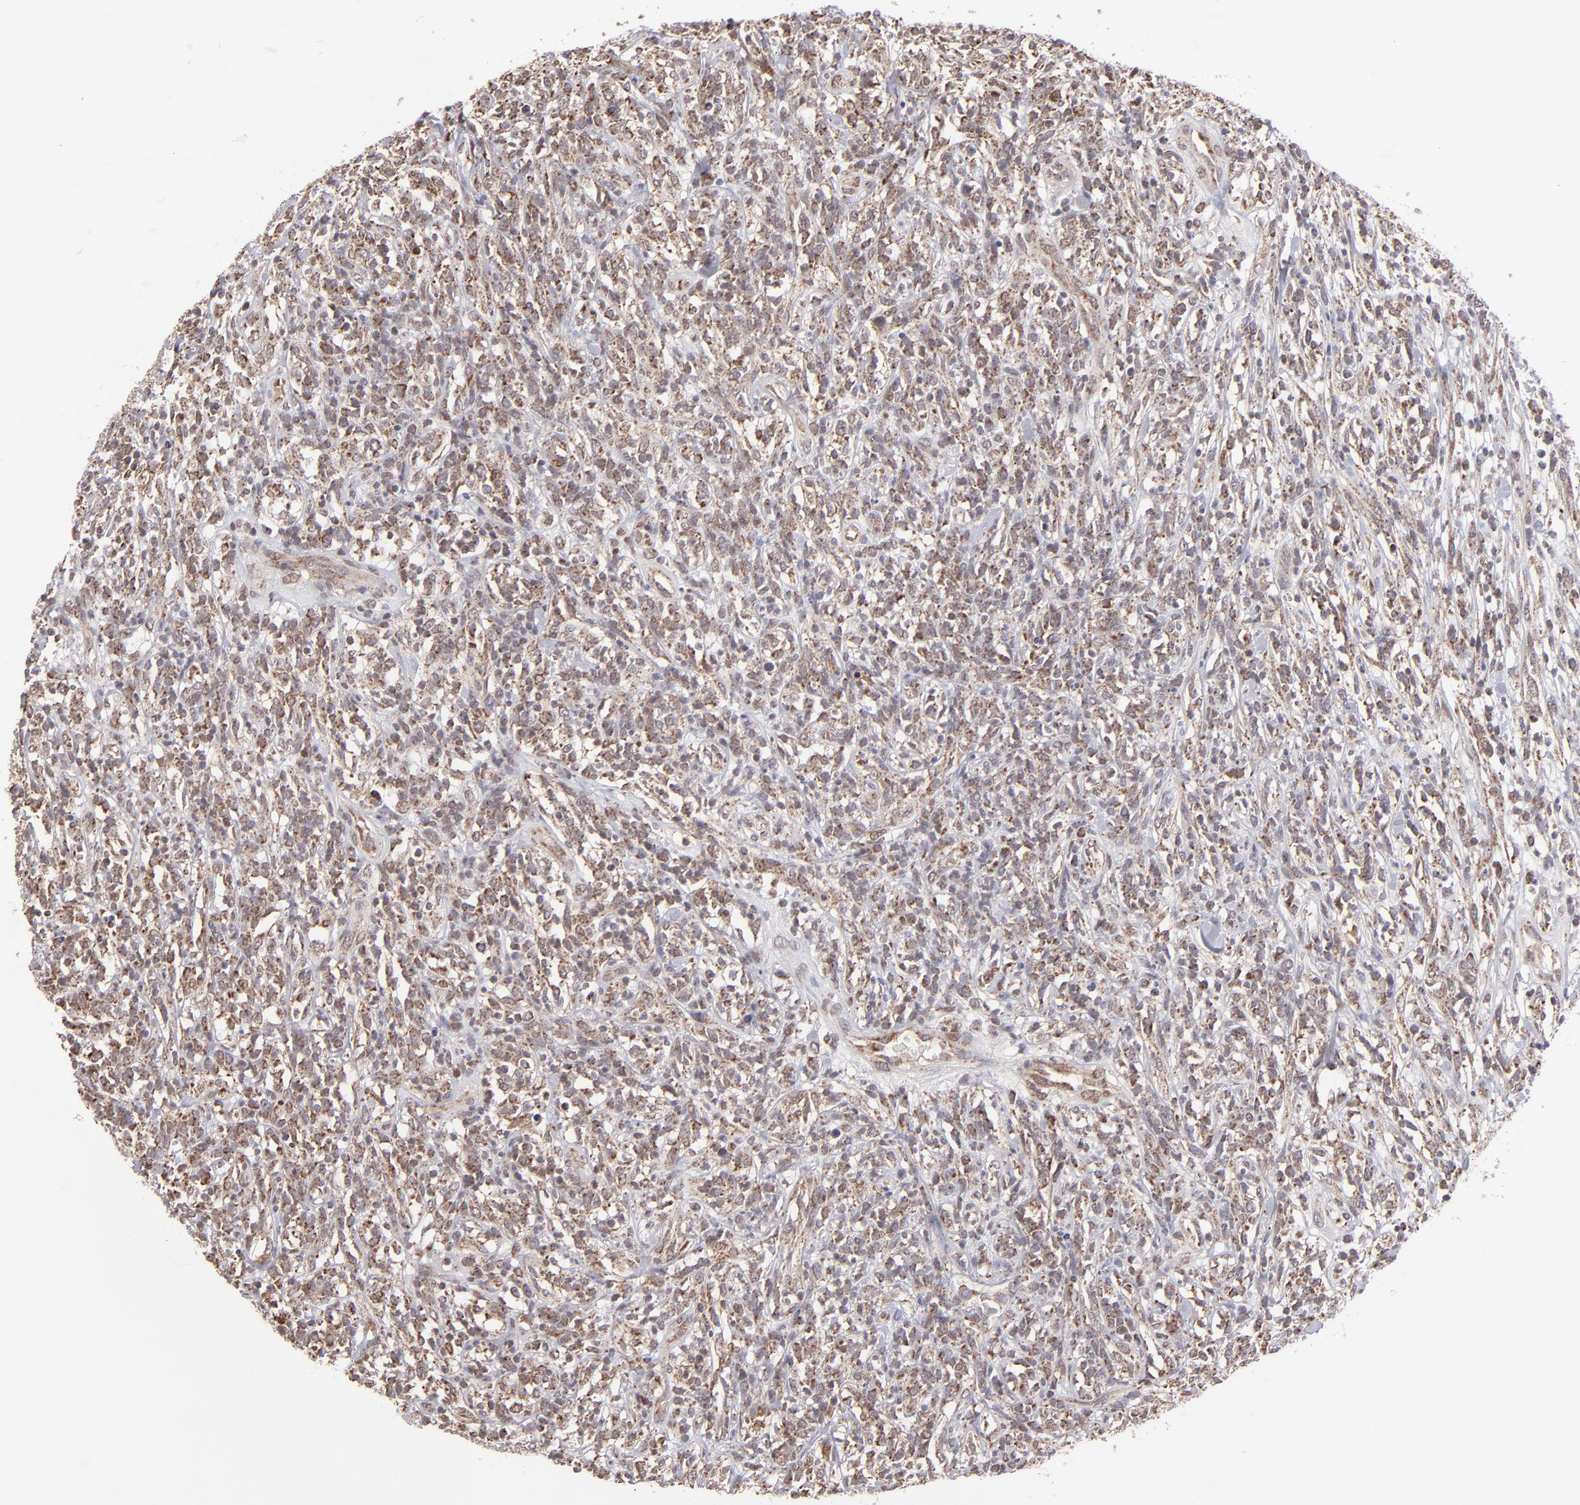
{"staining": {"intensity": "weak", "quantity": "25%-75%", "location": "cytoplasmic/membranous"}, "tissue": "lymphoma", "cell_type": "Tumor cells", "image_type": "cancer", "snomed": [{"axis": "morphology", "description": "Malignant lymphoma, non-Hodgkin's type, High grade"}, {"axis": "topography", "description": "Lymph node"}], "caption": "Protein staining by immunohistochemistry (IHC) shows weak cytoplasmic/membranous expression in about 25%-75% of tumor cells in lymphoma.", "gene": "SLC15A1", "patient": {"sex": "female", "age": 73}}